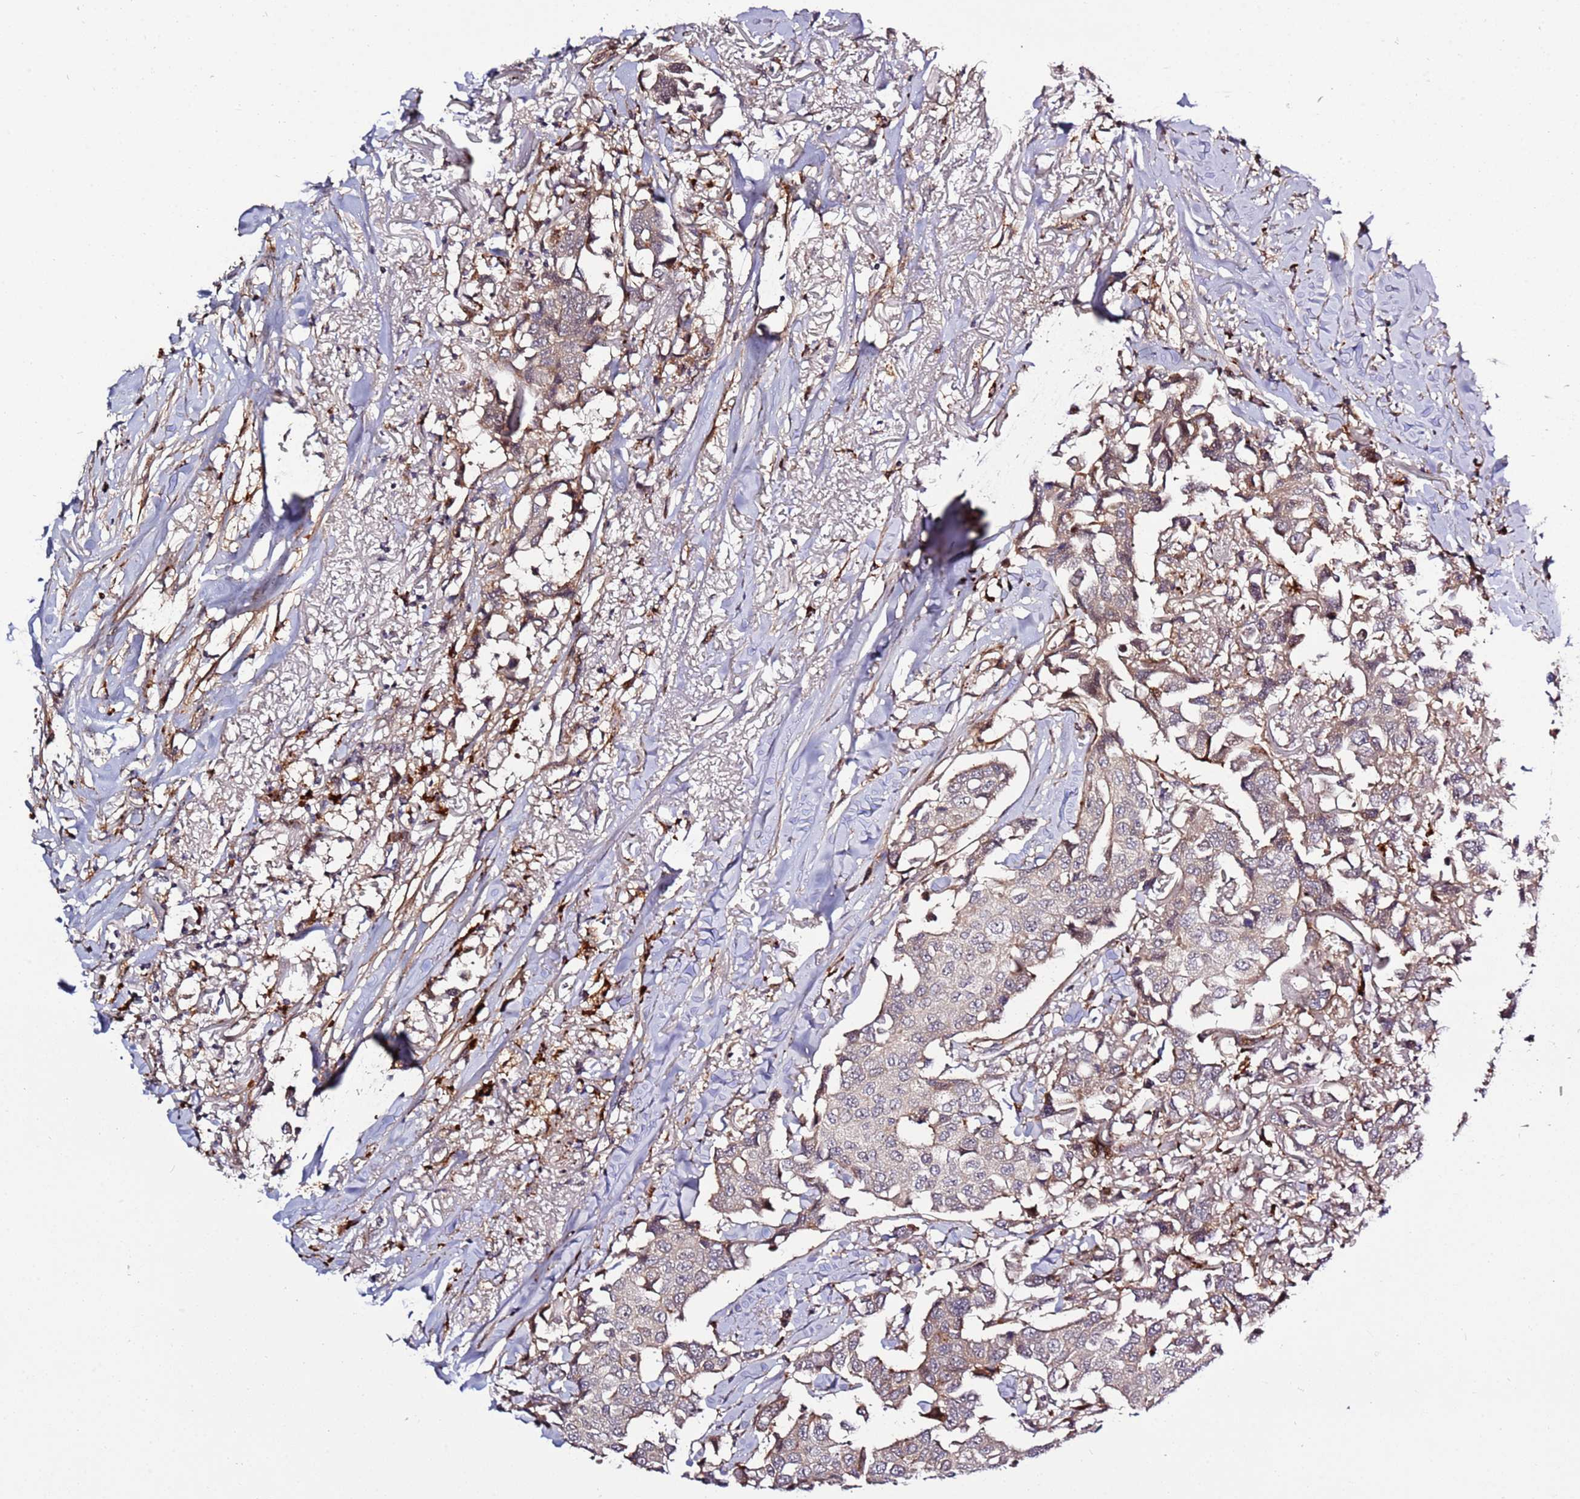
{"staining": {"intensity": "weak", "quantity": "25%-75%", "location": "cytoplasmic/membranous"}, "tissue": "breast cancer", "cell_type": "Tumor cells", "image_type": "cancer", "snomed": [{"axis": "morphology", "description": "Duct carcinoma"}, {"axis": "topography", "description": "Breast"}], "caption": "Tumor cells show low levels of weak cytoplasmic/membranous expression in about 25%-75% of cells in infiltrating ductal carcinoma (breast). The protein is shown in brown color, while the nuclei are stained blue.", "gene": "RHBDL1", "patient": {"sex": "female", "age": 80}}